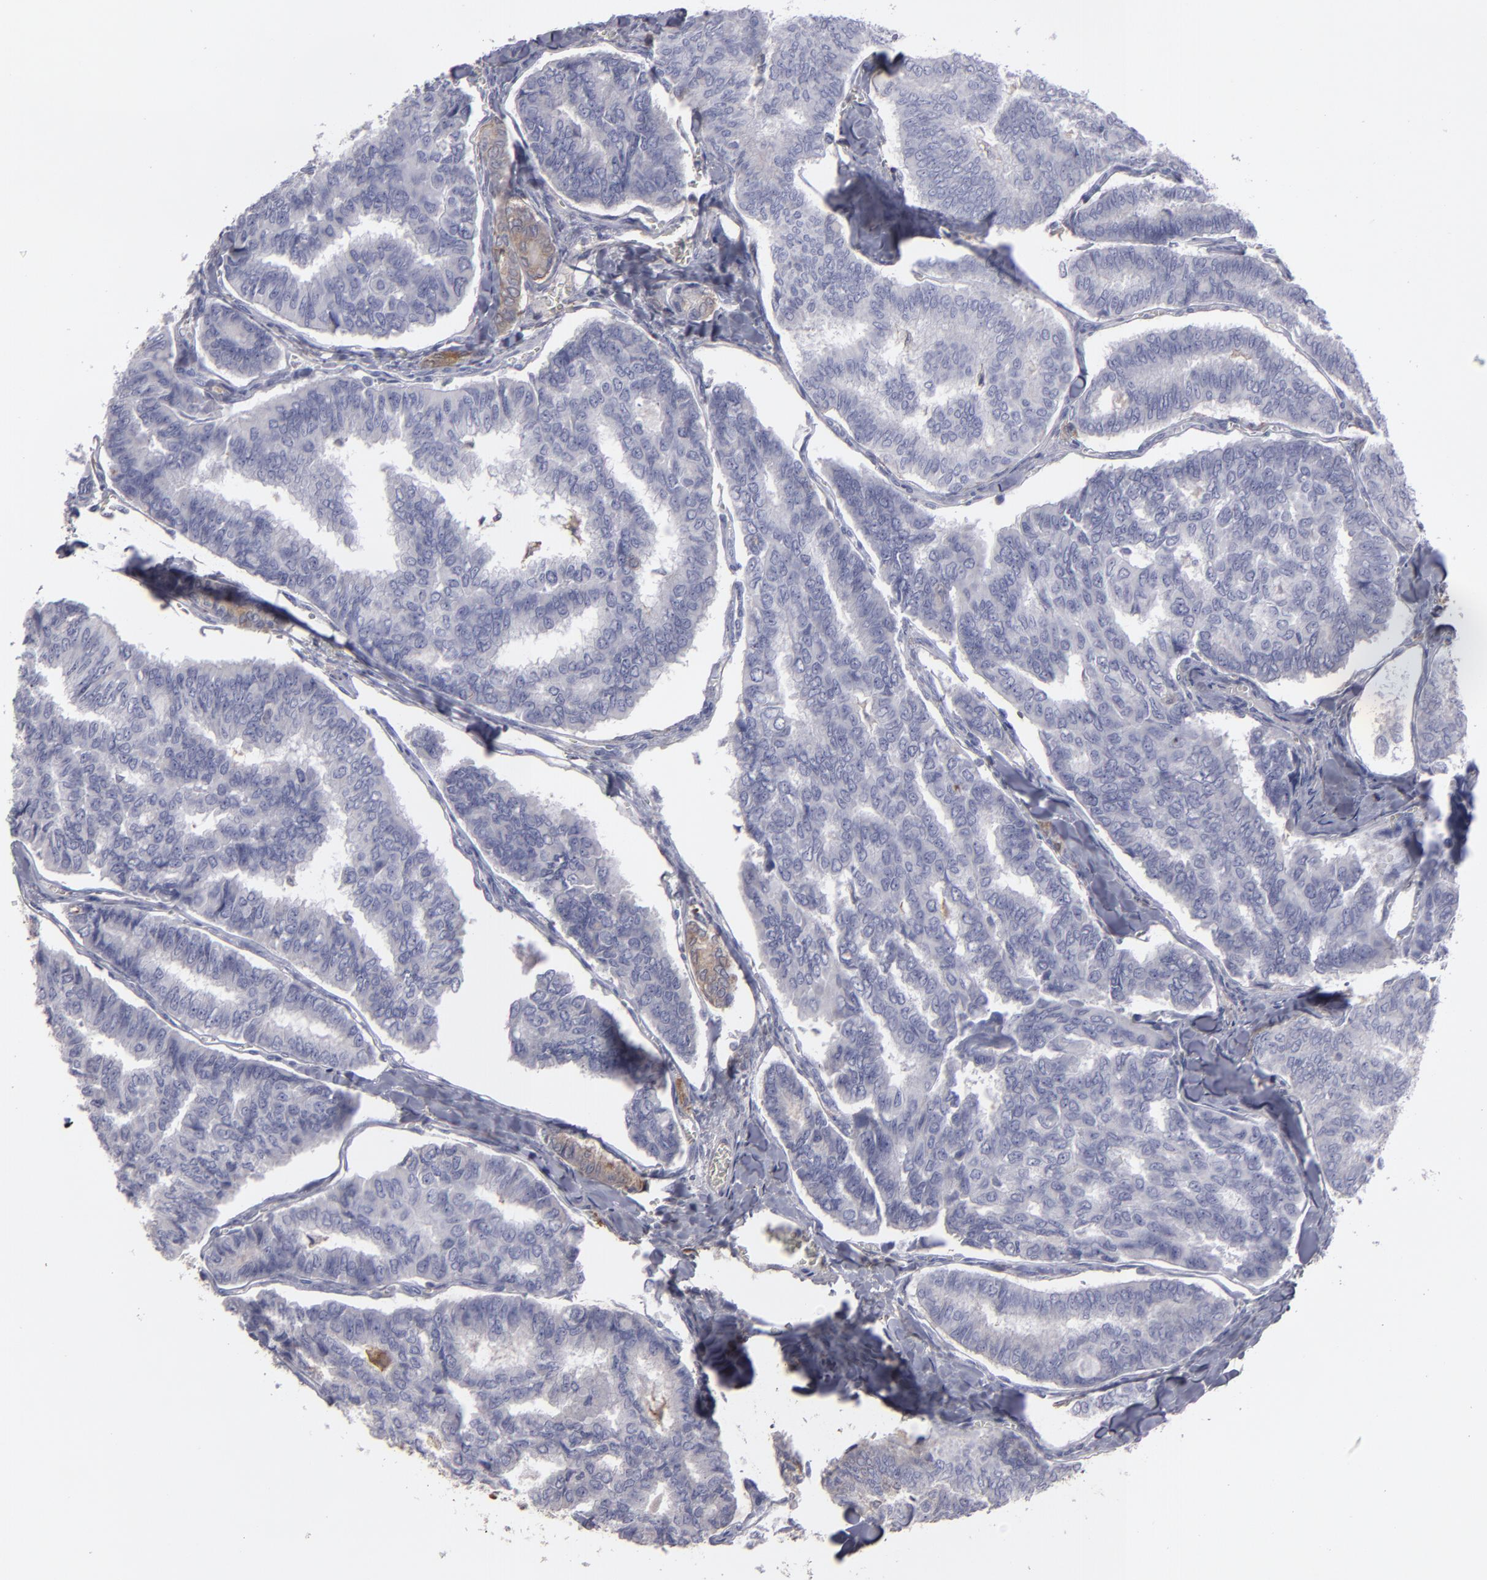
{"staining": {"intensity": "weak", "quantity": "25%-75%", "location": "cytoplasmic/membranous"}, "tissue": "thyroid cancer", "cell_type": "Tumor cells", "image_type": "cancer", "snomed": [{"axis": "morphology", "description": "Papillary adenocarcinoma, NOS"}, {"axis": "topography", "description": "Thyroid gland"}], "caption": "Thyroid cancer (papillary adenocarcinoma) was stained to show a protein in brown. There is low levels of weak cytoplasmic/membranous positivity in about 25%-75% of tumor cells. (DAB IHC, brown staining for protein, blue staining for nuclei).", "gene": "SEMA3G", "patient": {"sex": "female", "age": 35}}